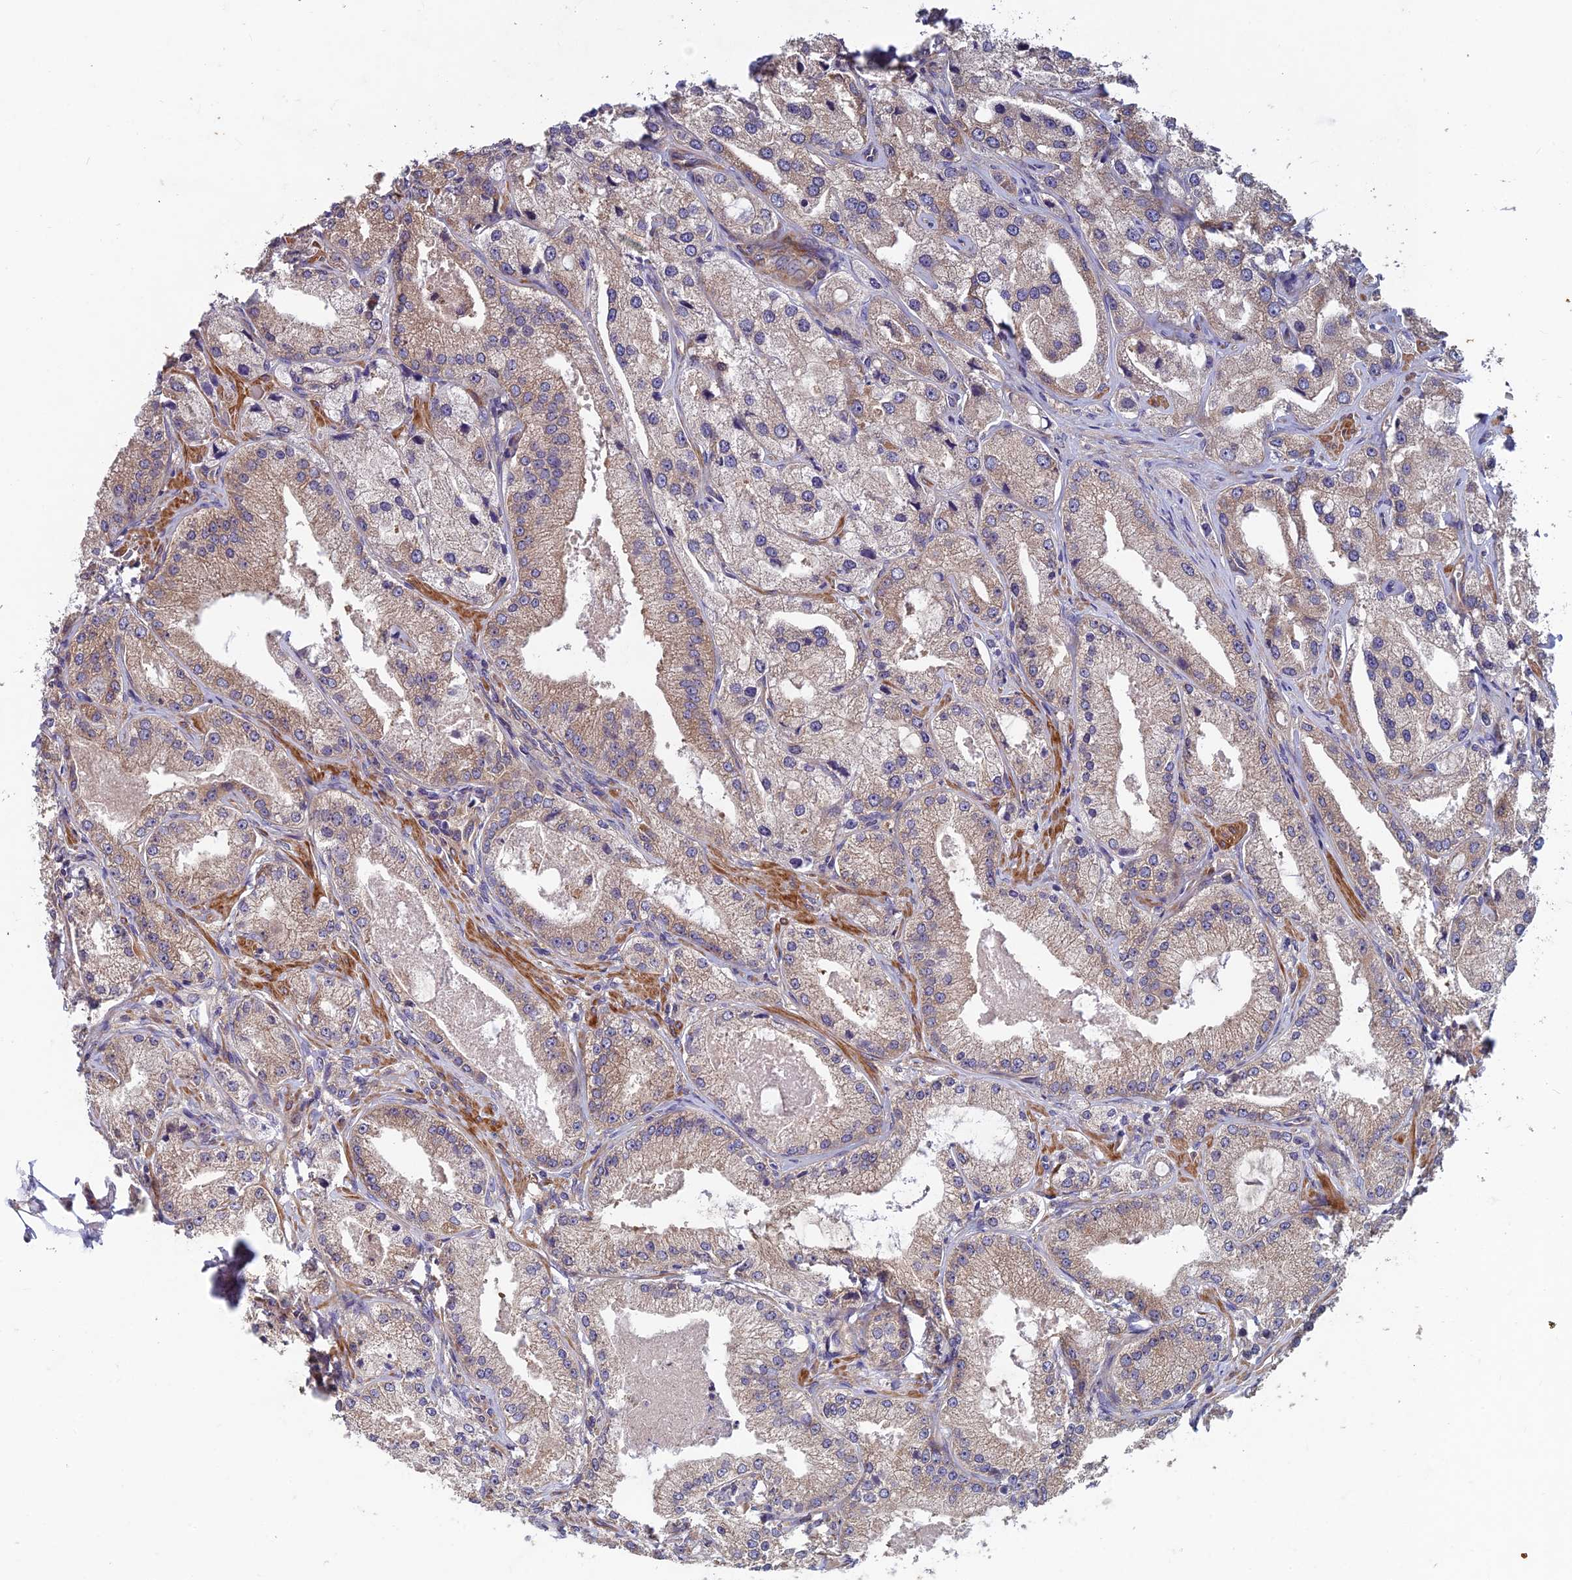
{"staining": {"intensity": "weak", "quantity": "<25%", "location": "cytoplasmic/membranous"}, "tissue": "prostate cancer", "cell_type": "Tumor cells", "image_type": "cancer", "snomed": [{"axis": "morphology", "description": "Adenocarcinoma, Low grade"}, {"axis": "topography", "description": "Prostate"}], "caption": "The immunohistochemistry (IHC) image has no significant staining in tumor cells of prostate cancer tissue.", "gene": "NCAPG", "patient": {"sex": "male", "age": 69}}